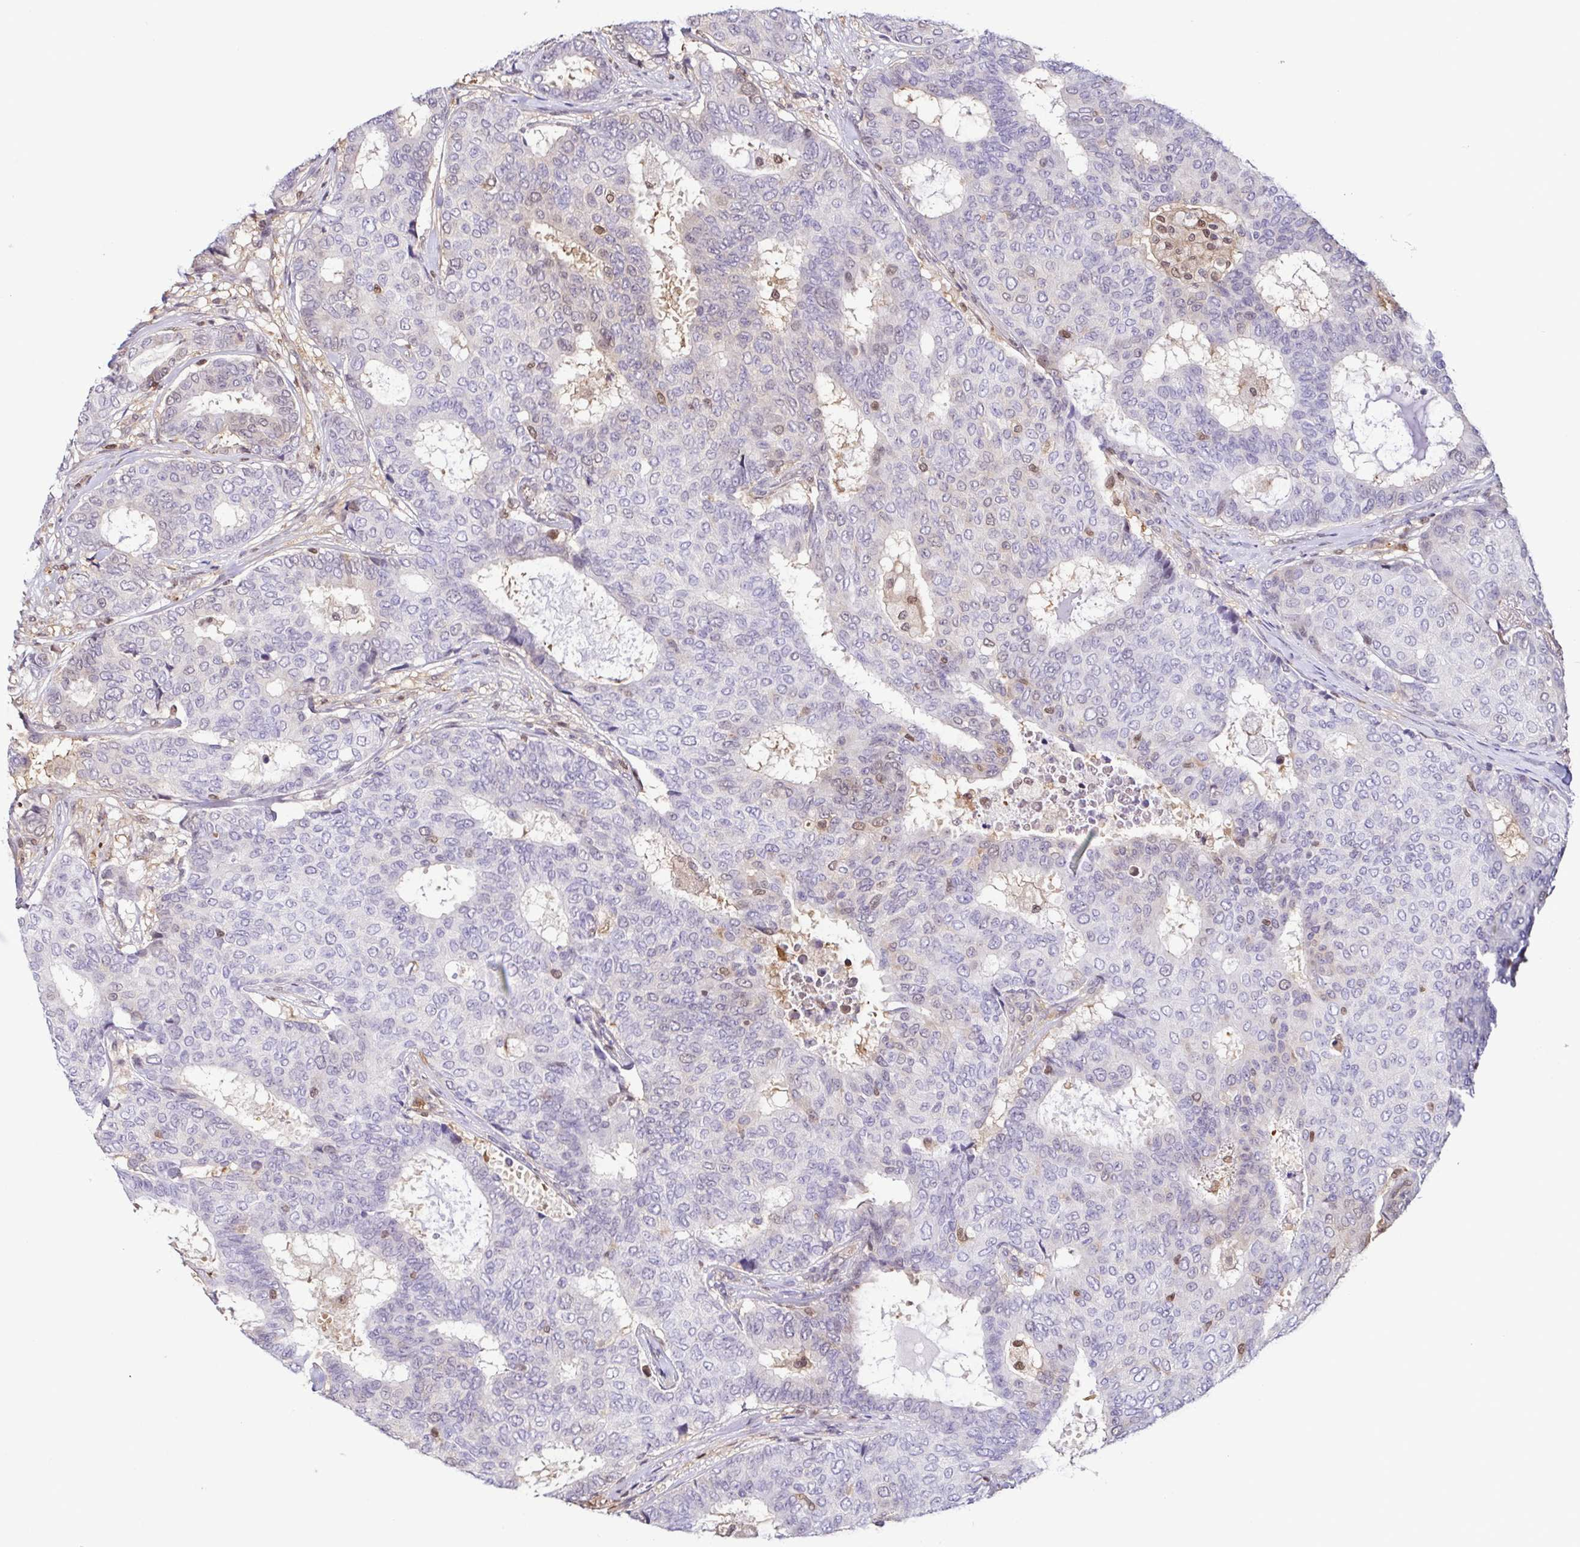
{"staining": {"intensity": "moderate", "quantity": "<25%", "location": "nuclear"}, "tissue": "breast cancer", "cell_type": "Tumor cells", "image_type": "cancer", "snomed": [{"axis": "morphology", "description": "Duct carcinoma"}, {"axis": "topography", "description": "Breast"}], "caption": "Infiltrating ductal carcinoma (breast) stained with DAB IHC demonstrates low levels of moderate nuclear expression in approximately <25% of tumor cells.", "gene": "PSMB9", "patient": {"sex": "female", "age": 75}}